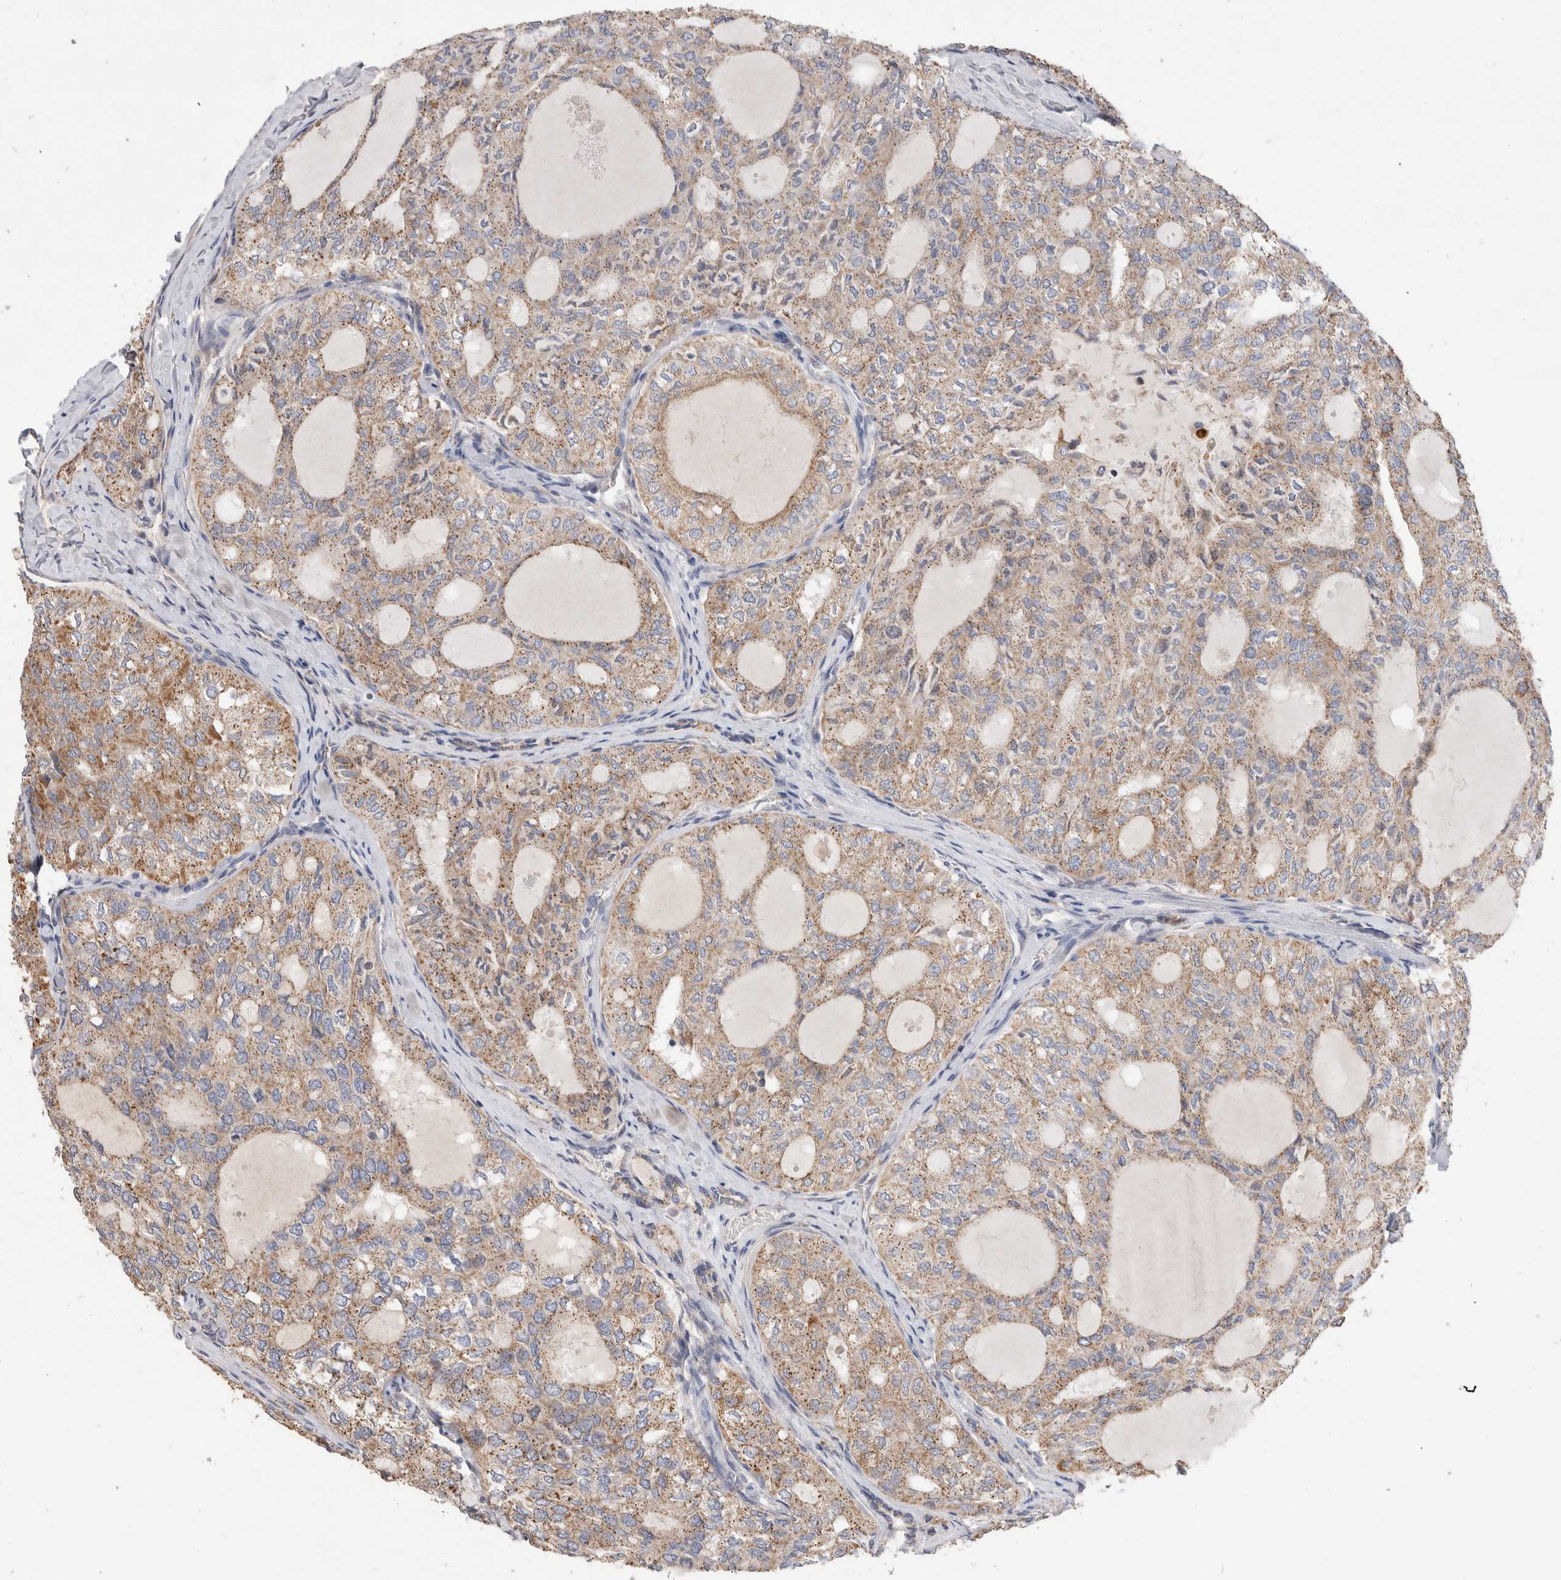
{"staining": {"intensity": "weak", "quantity": ">75%", "location": "cytoplasmic/membranous"}, "tissue": "thyroid cancer", "cell_type": "Tumor cells", "image_type": "cancer", "snomed": [{"axis": "morphology", "description": "Follicular adenoma carcinoma, NOS"}, {"axis": "topography", "description": "Thyroid gland"}], "caption": "Thyroid cancer stained with a brown dye displays weak cytoplasmic/membranous positive positivity in approximately >75% of tumor cells.", "gene": "IARS2", "patient": {"sex": "male", "age": 75}}